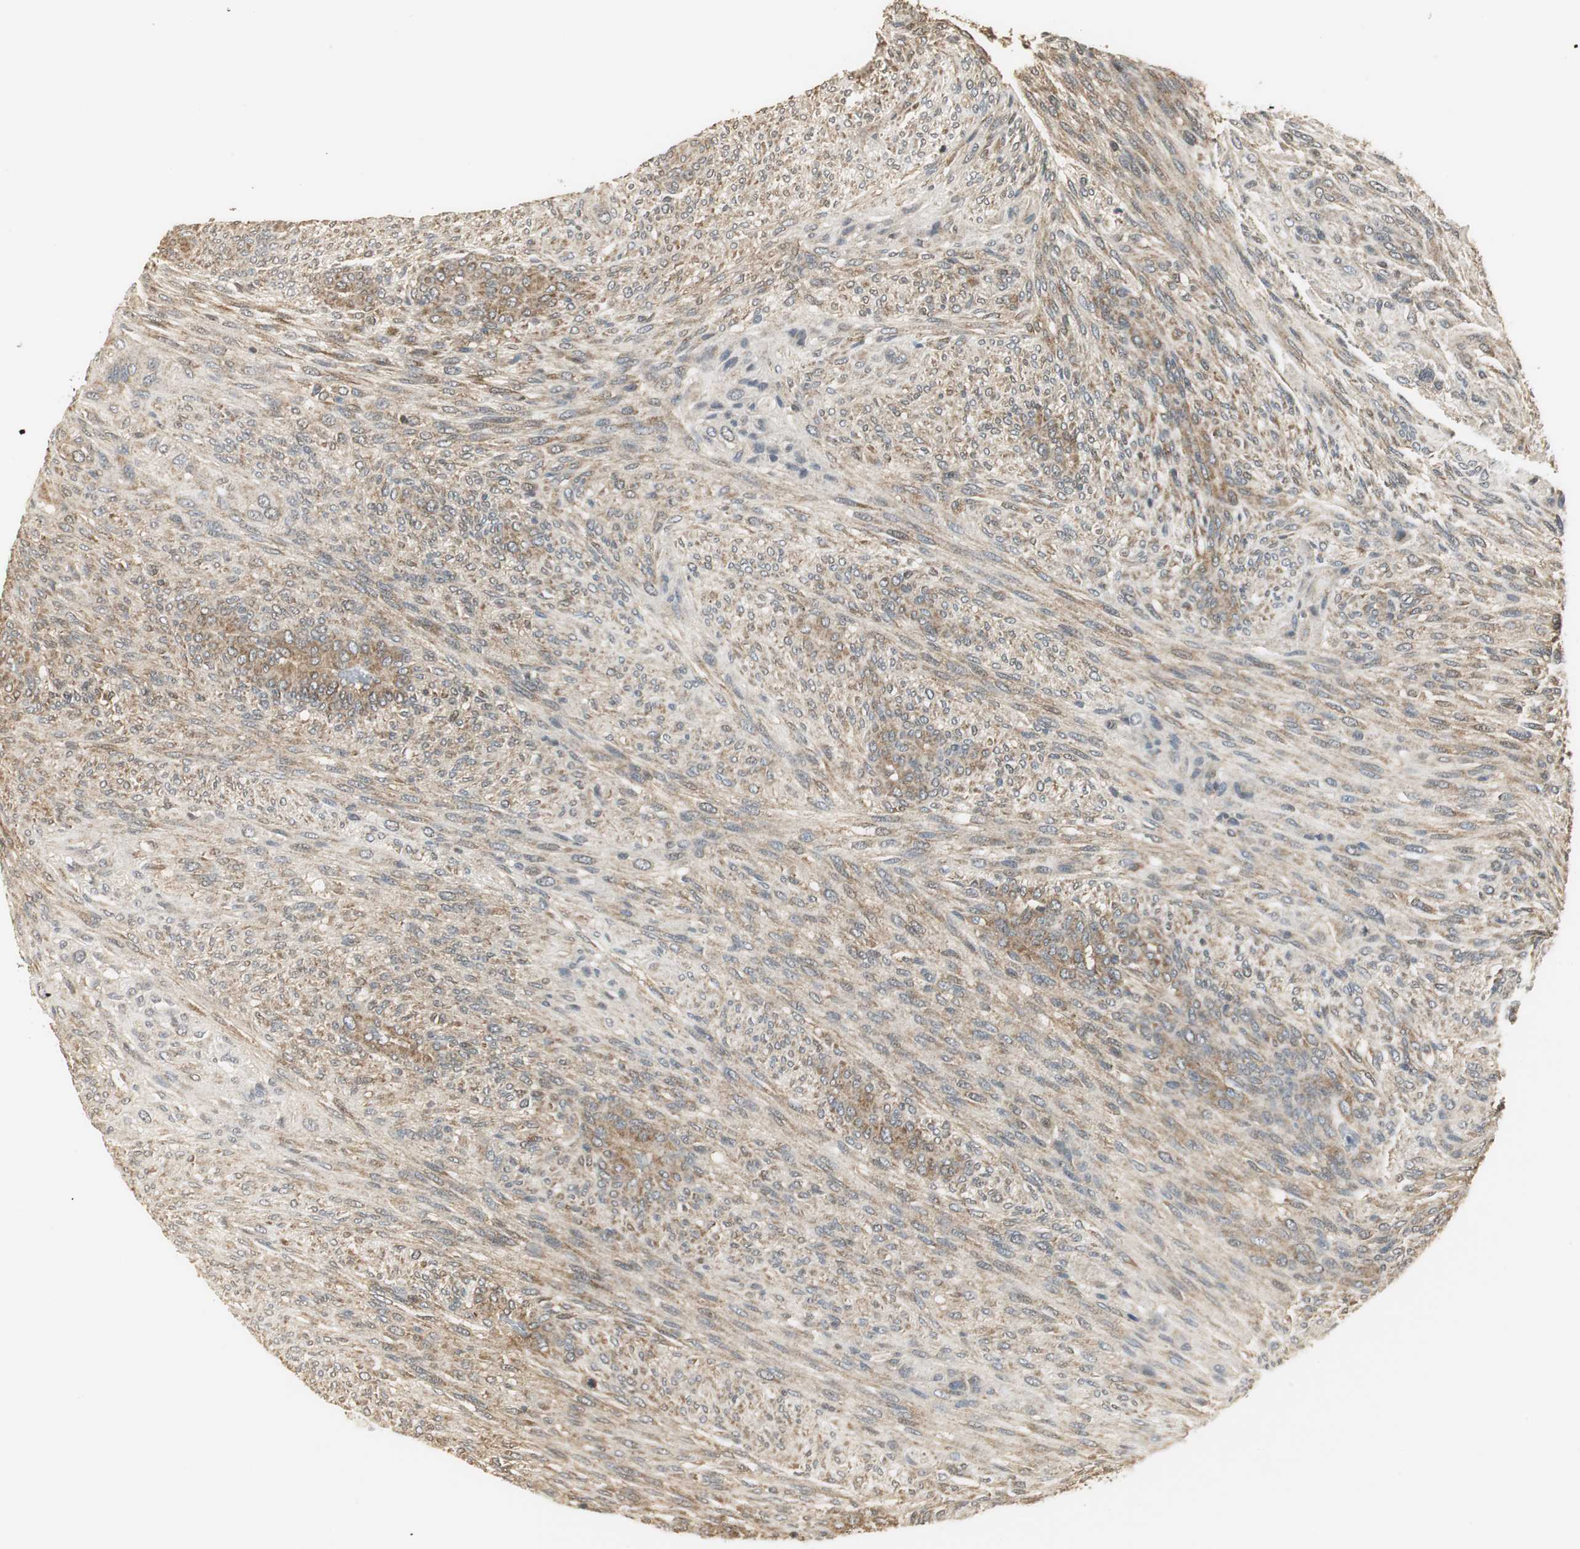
{"staining": {"intensity": "weak", "quantity": ">75%", "location": "cytoplasmic/membranous"}, "tissue": "glioma", "cell_type": "Tumor cells", "image_type": "cancer", "snomed": [{"axis": "morphology", "description": "Glioma, malignant, High grade"}, {"axis": "topography", "description": "Cerebral cortex"}], "caption": "Tumor cells show low levels of weak cytoplasmic/membranous expression in about >75% of cells in glioma.", "gene": "CCT5", "patient": {"sex": "female", "age": 55}}